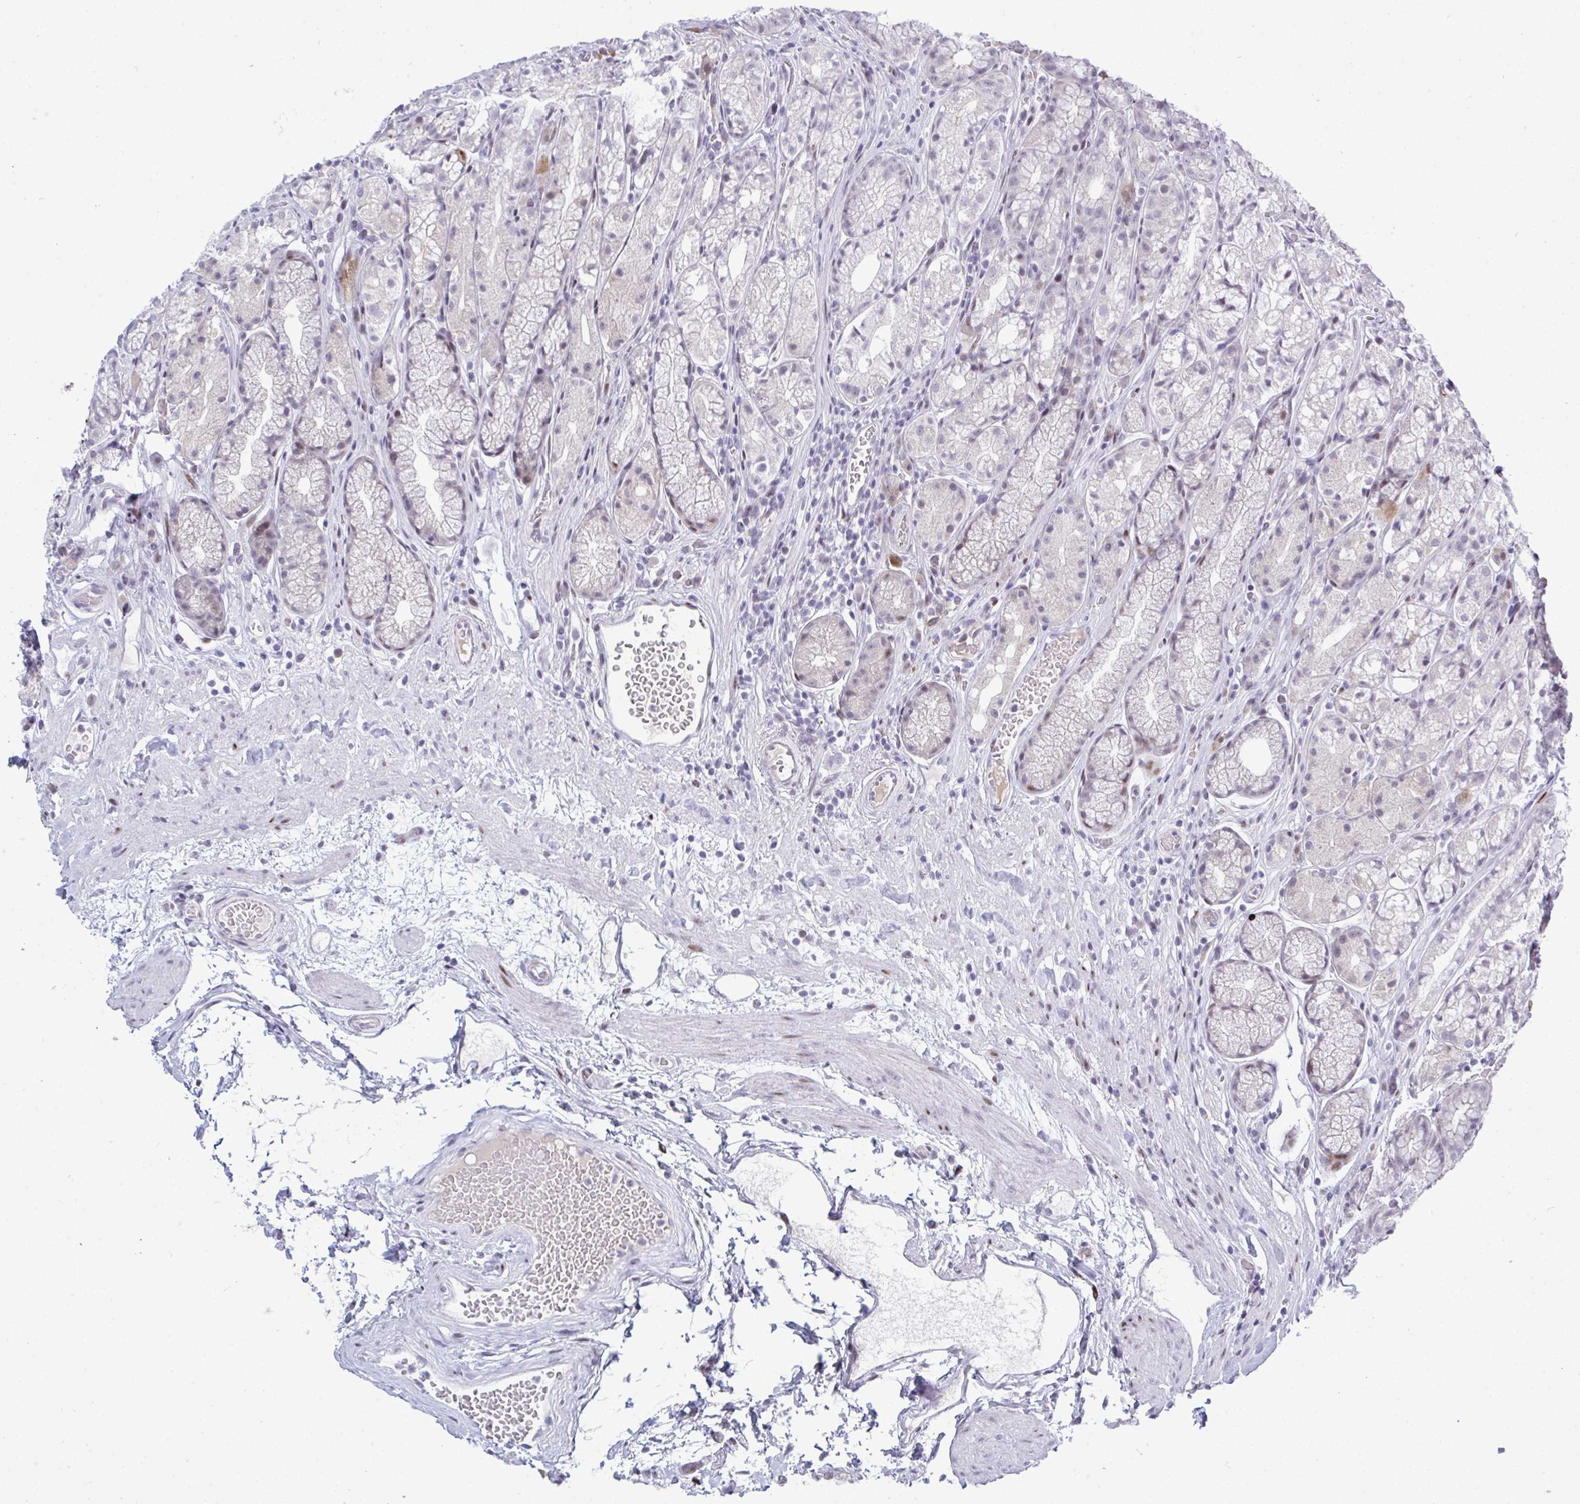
{"staining": {"intensity": "weak", "quantity": "<25%", "location": "nuclear"}, "tissue": "stomach", "cell_type": "Glandular cells", "image_type": "normal", "snomed": [{"axis": "morphology", "description": "Normal tissue, NOS"}, {"axis": "topography", "description": "Smooth muscle"}, {"axis": "topography", "description": "Stomach"}], "caption": "Immunohistochemistry (IHC) photomicrograph of benign stomach stained for a protein (brown), which demonstrates no positivity in glandular cells.", "gene": "TAB1", "patient": {"sex": "male", "age": 70}}